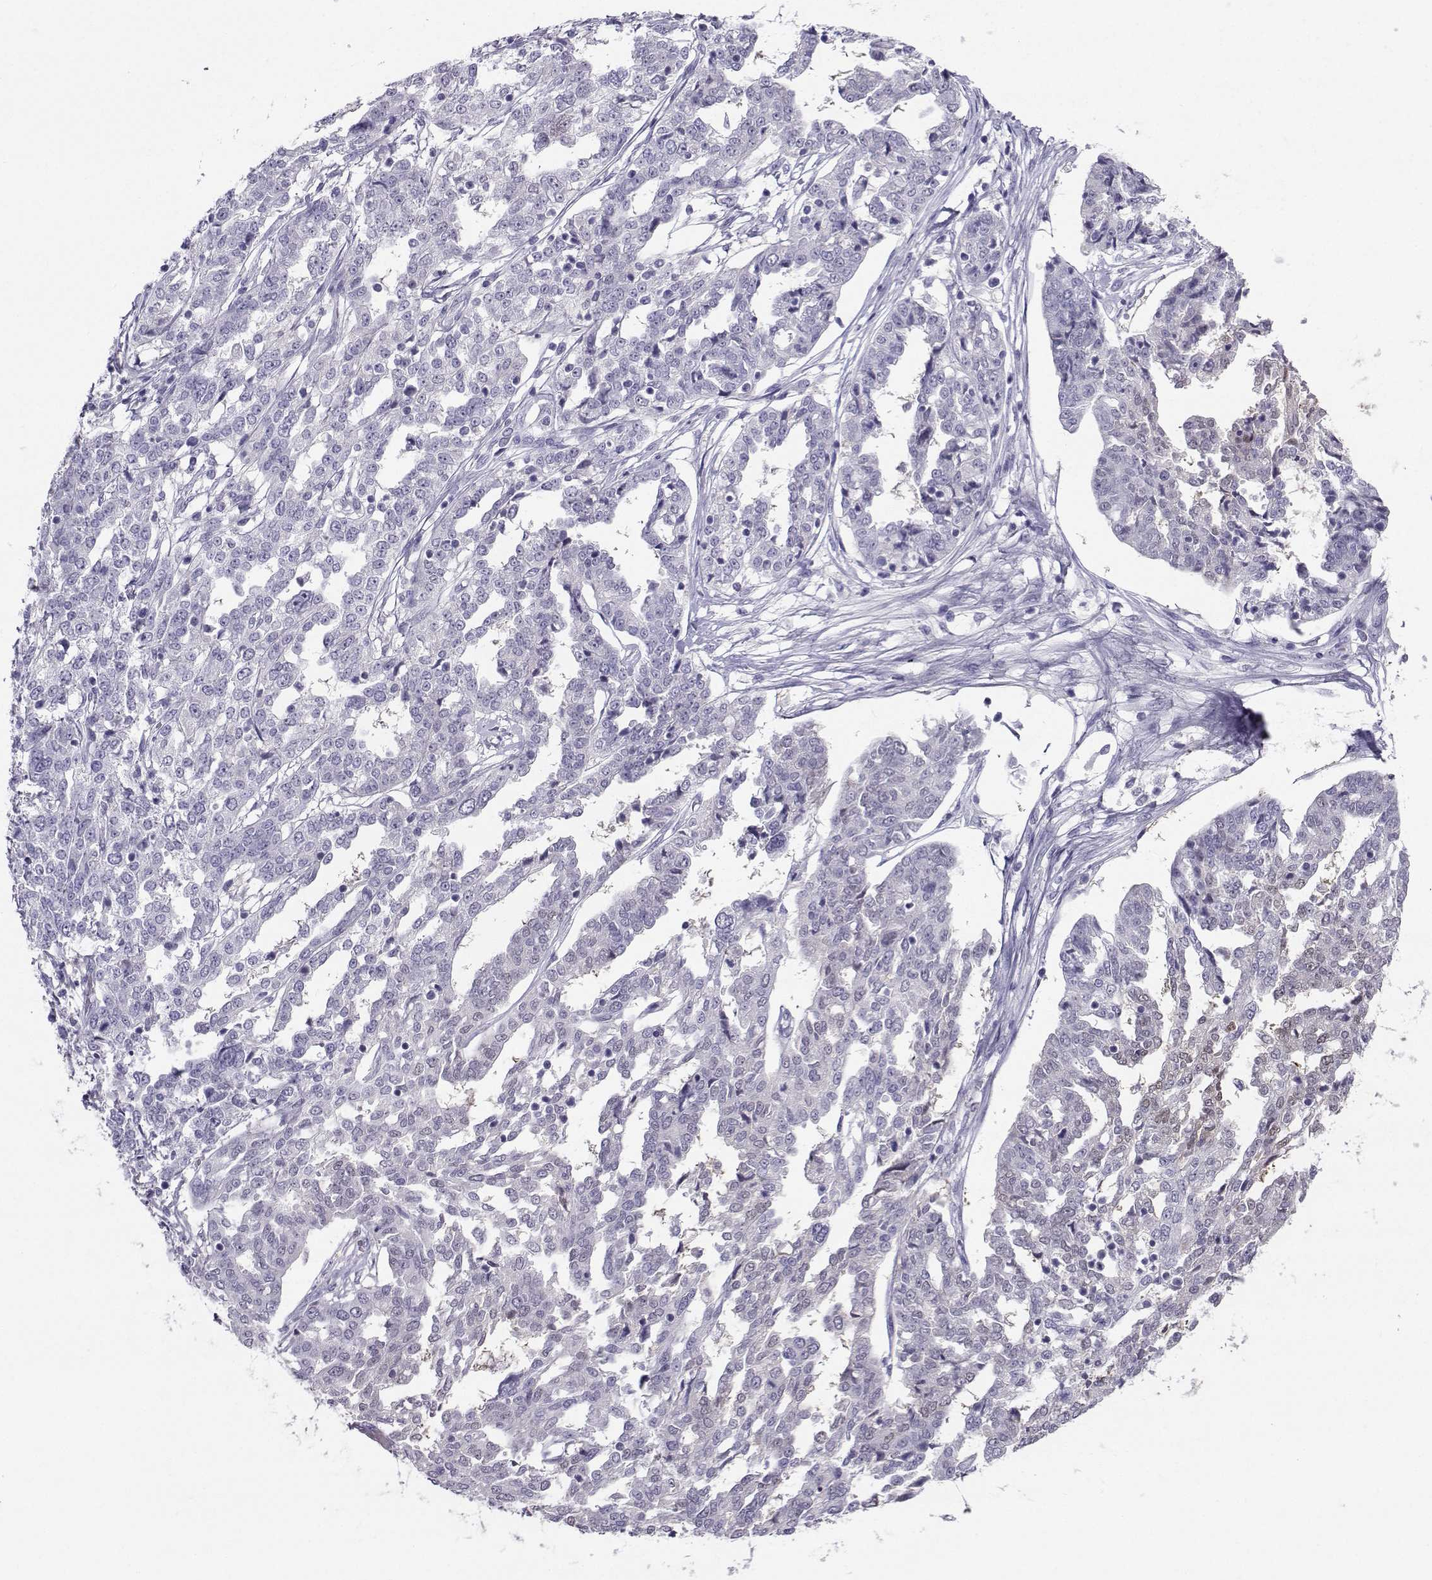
{"staining": {"intensity": "weak", "quantity": "<25%", "location": "nuclear"}, "tissue": "ovarian cancer", "cell_type": "Tumor cells", "image_type": "cancer", "snomed": [{"axis": "morphology", "description": "Cystadenocarcinoma, serous, NOS"}, {"axis": "topography", "description": "Ovary"}], "caption": "The immunohistochemistry histopathology image has no significant positivity in tumor cells of ovarian cancer tissue.", "gene": "PGK1", "patient": {"sex": "female", "age": 67}}